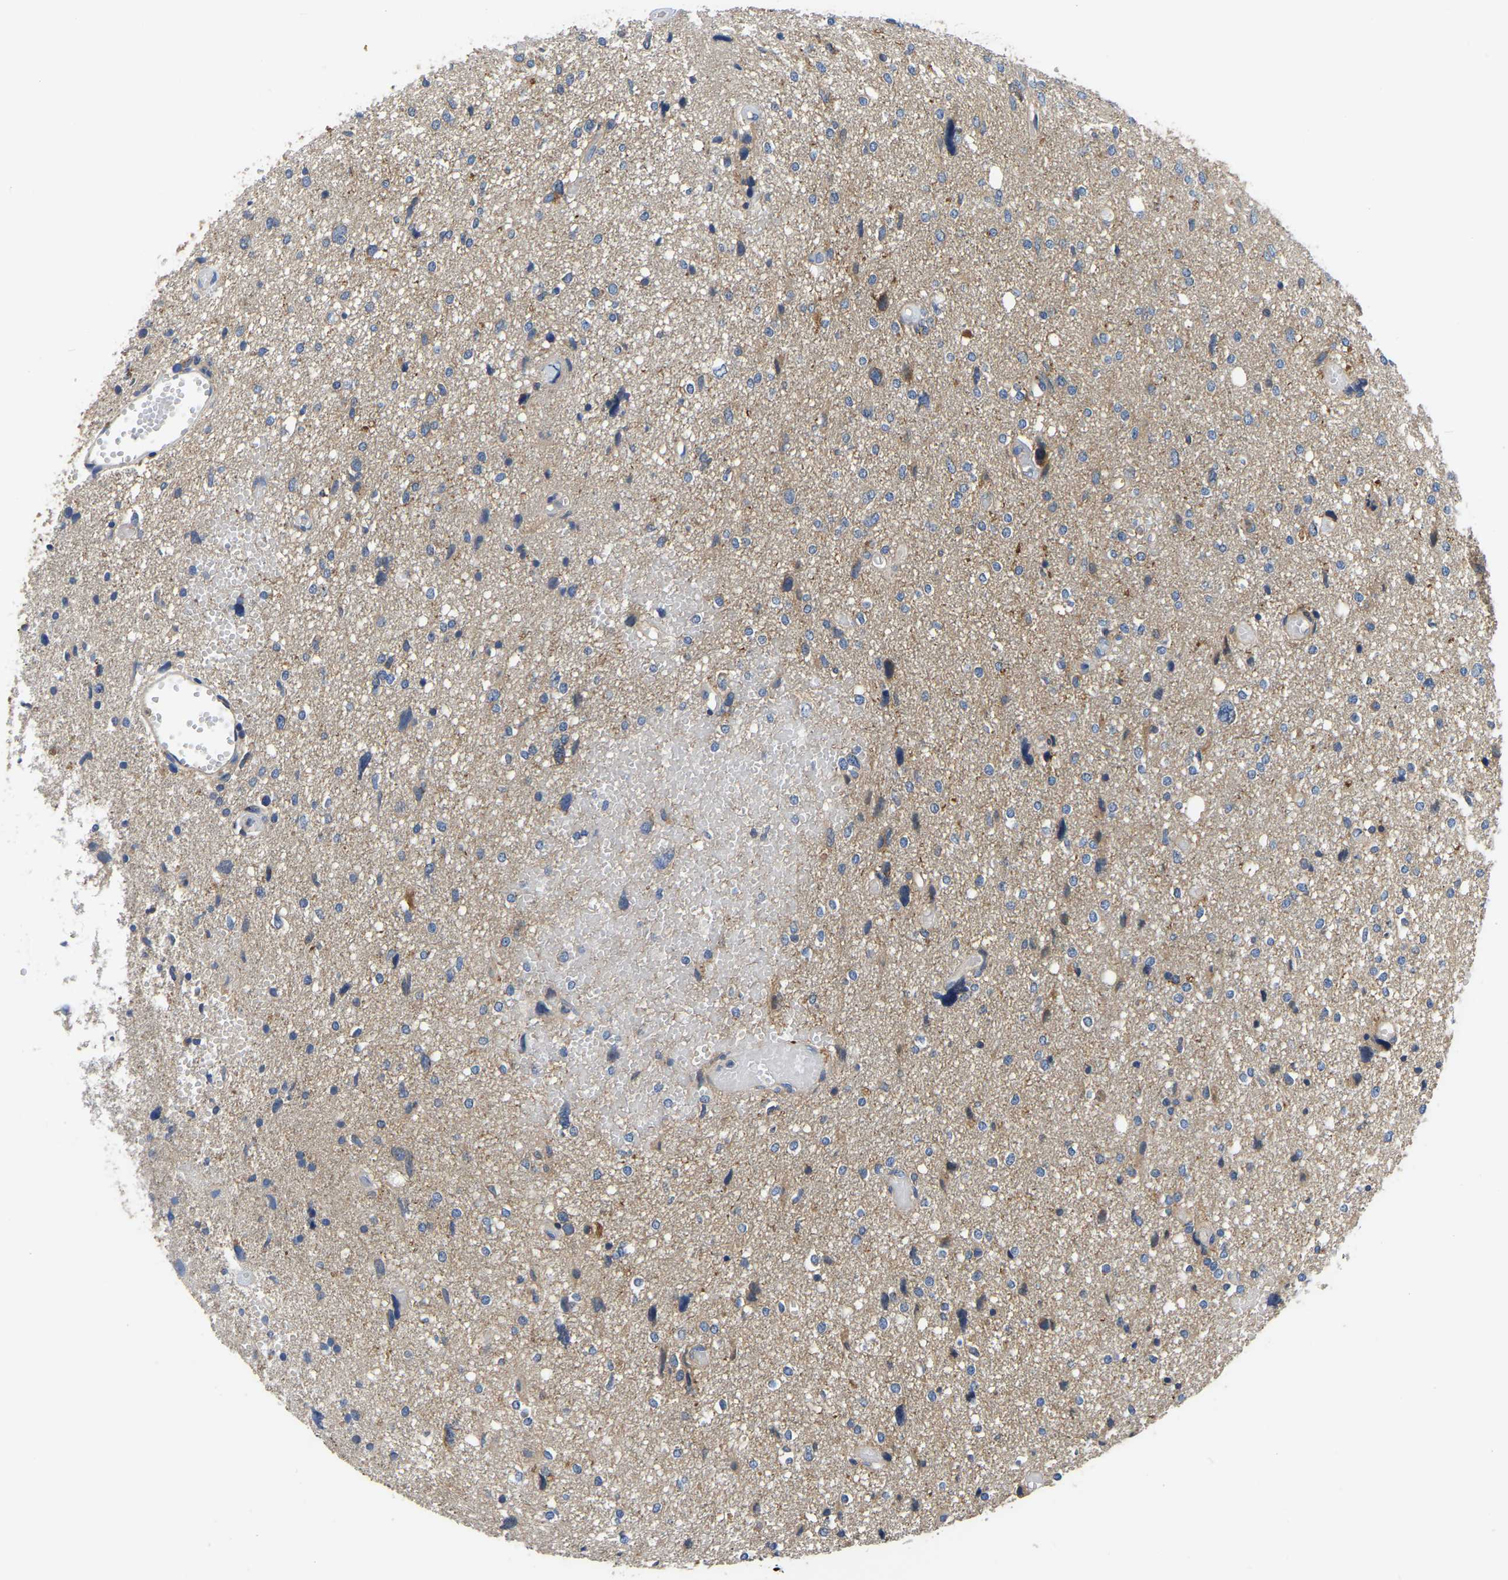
{"staining": {"intensity": "moderate", "quantity": "<25%", "location": "cytoplasmic/membranous"}, "tissue": "glioma", "cell_type": "Tumor cells", "image_type": "cancer", "snomed": [{"axis": "morphology", "description": "Glioma, malignant, High grade"}, {"axis": "topography", "description": "Brain"}], "caption": "High-power microscopy captured an immunohistochemistry (IHC) micrograph of glioma, revealing moderate cytoplasmic/membranous positivity in approximately <25% of tumor cells. (IHC, brightfield microscopy, high magnification).", "gene": "GARS1", "patient": {"sex": "female", "age": 59}}